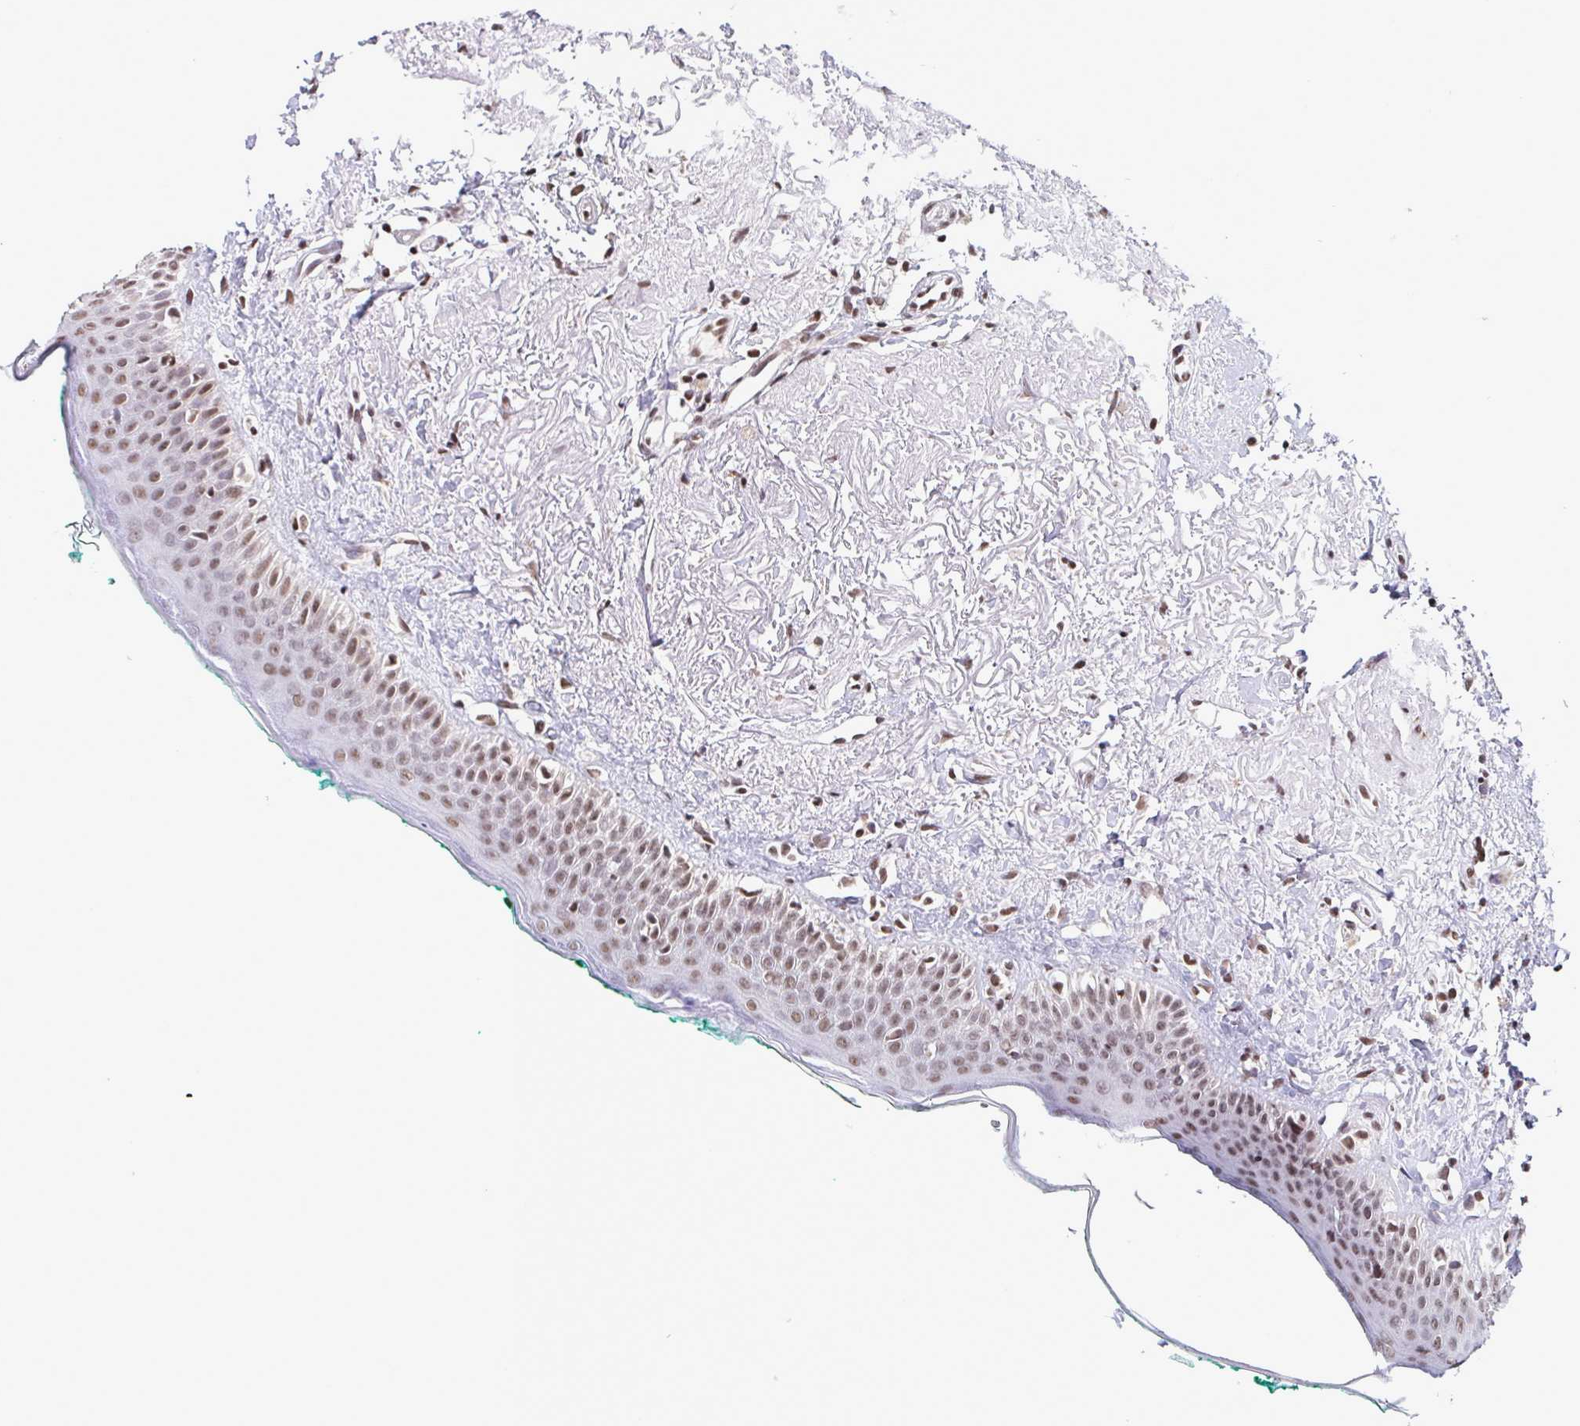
{"staining": {"intensity": "strong", "quantity": "25%-75%", "location": "nuclear"}, "tissue": "oral mucosa", "cell_type": "Squamous epithelial cells", "image_type": "normal", "snomed": [{"axis": "morphology", "description": "Normal tissue, NOS"}, {"axis": "topography", "description": "Oral tissue"}], "caption": "An image of oral mucosa stained for a protein demonstrates strong nuclear brown staining in squamous epithelial cells.", "gene": "TIMM21", "patient": {"sex": "female", "age": 70}}